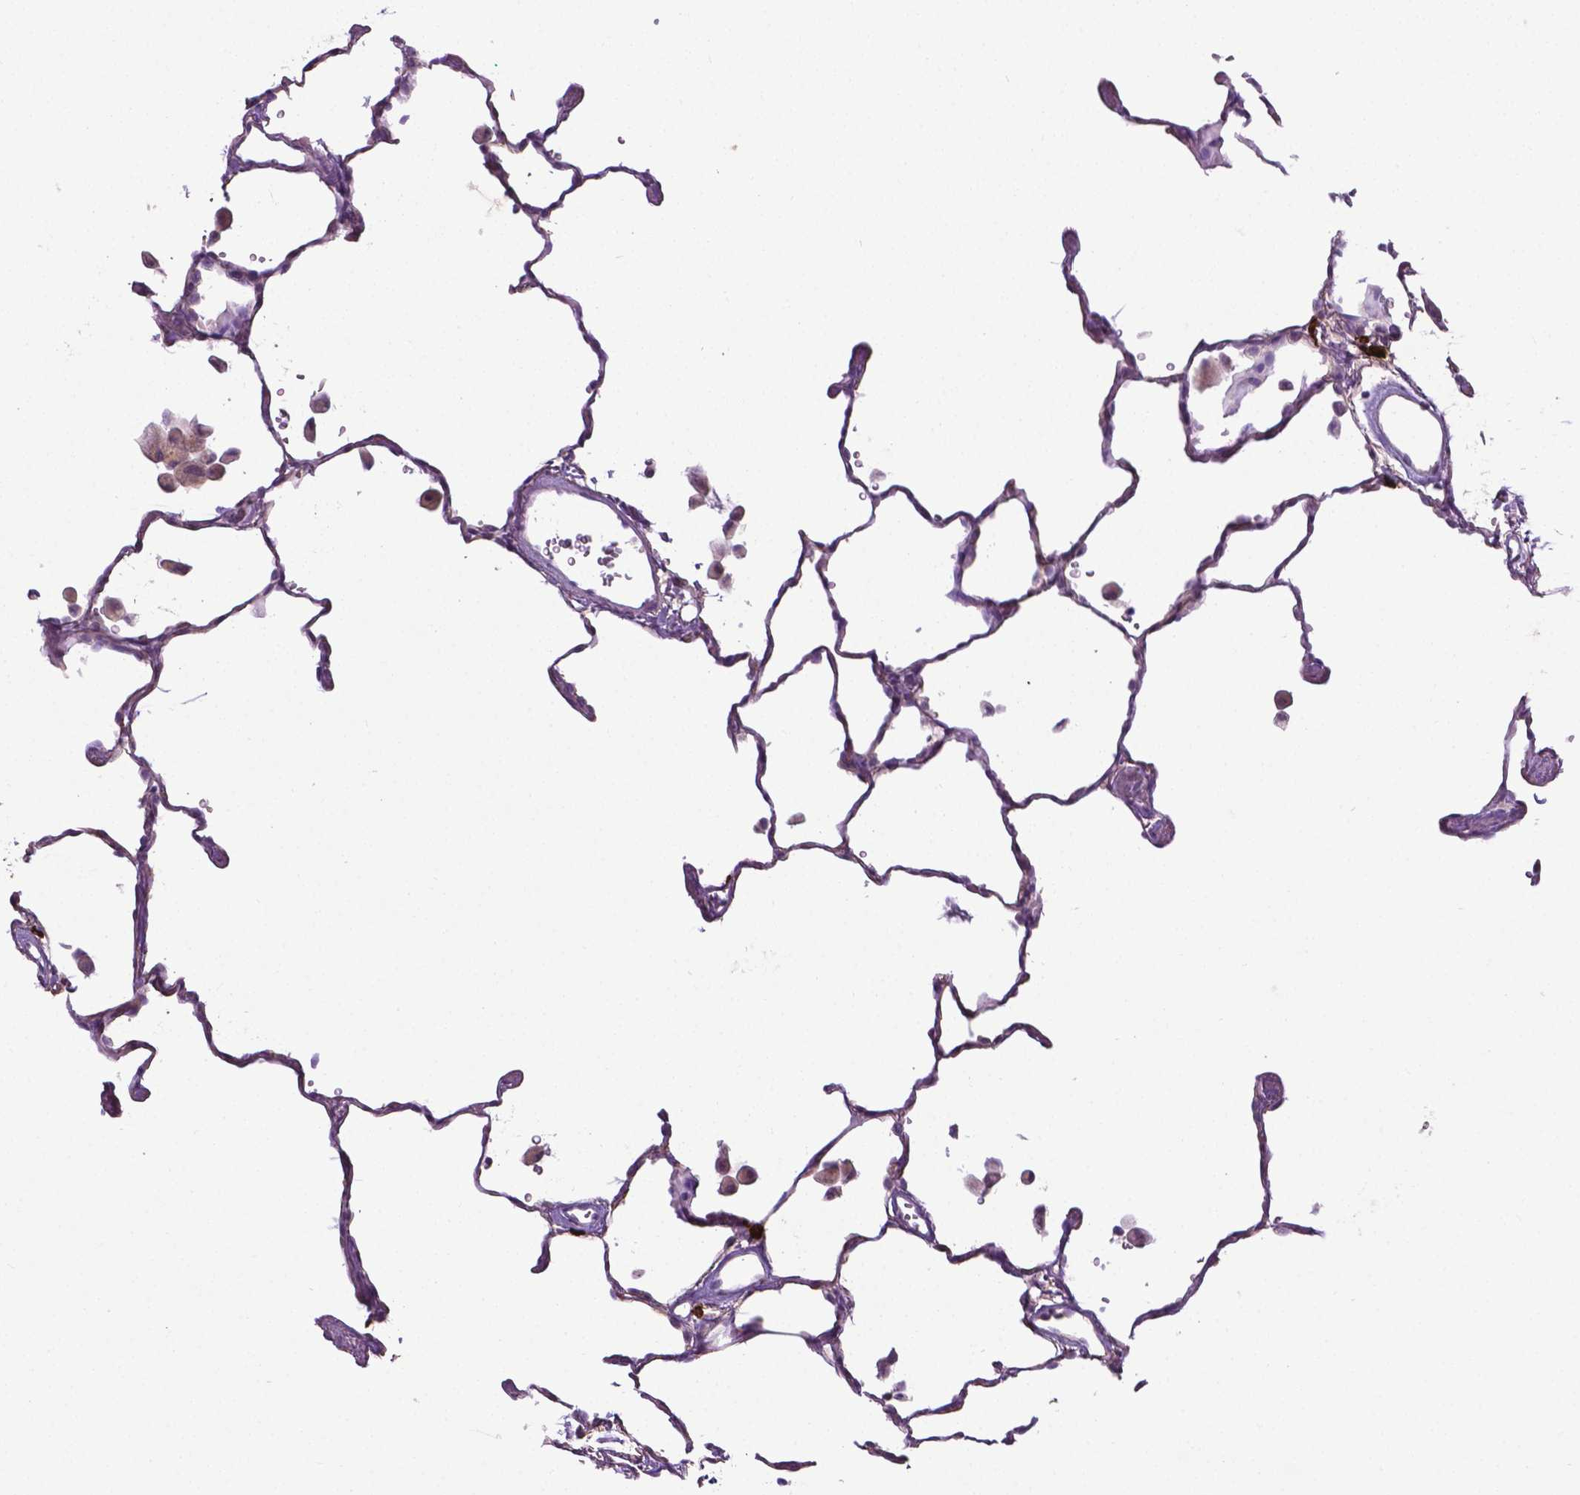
{"staining": {"intensity": "negative", "quantity": "none", "location": "none"}, "tissue": "lung", "cell_type": "Alveolar cells", "image_type": "normal", "snomed": [{"axis": "morphology", "description": "Normal tissue, NOS"}, {"axis": "topography", "description": "Lung"}], "caption": "A micrograph of human lung is negative for staining in alveolar cells. (Immunohistochemistry, brightfield microscopy, high magnification).", "gene": "SPECC1L", "patient": {"sex": "female", "age": 47}}